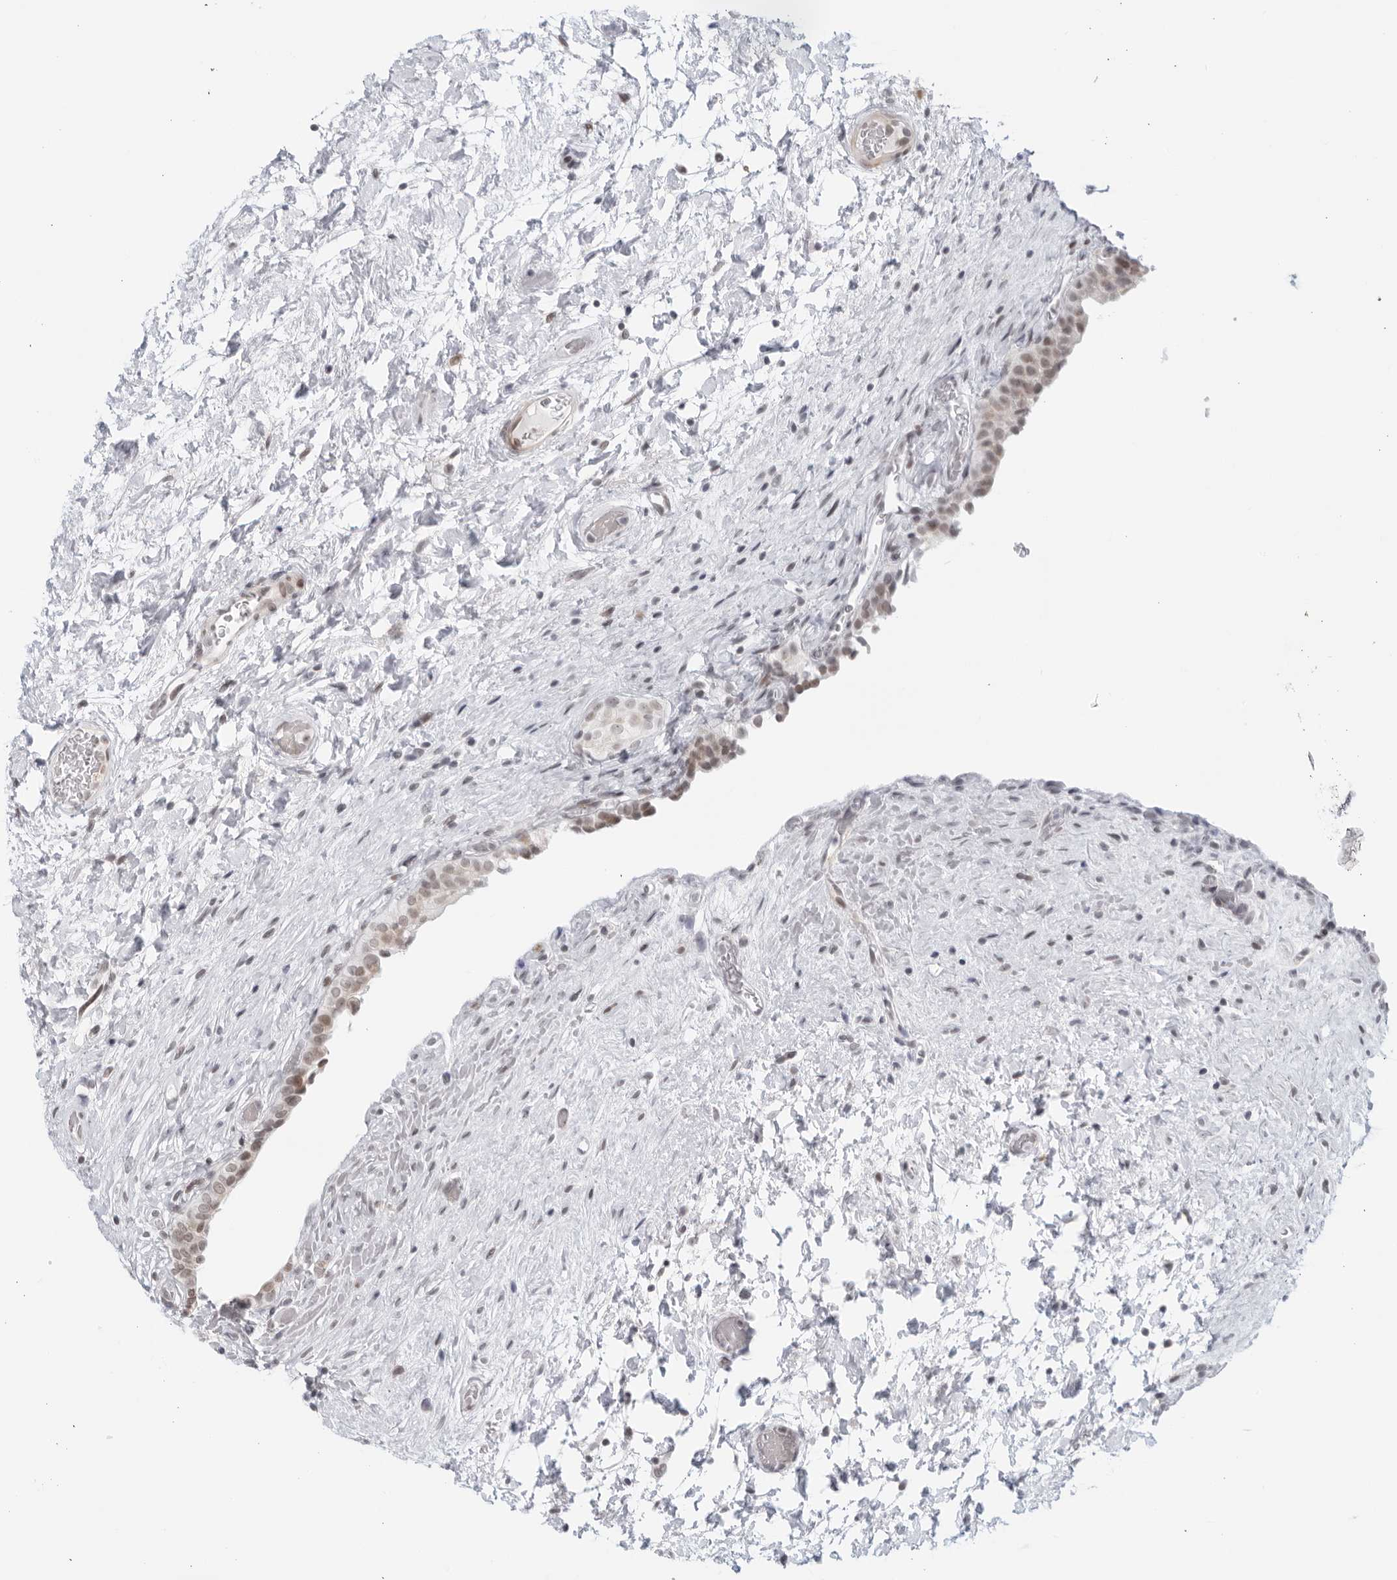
{"staining": {"intensity": "weak", "quantity": "25%-75%", "location": "cytoplasmic/membranous,nuclear"}, "tissue": "urinary bladder", "cell_type": "Urothelial cells", "image_type": "normal", "snomed": [{"axis": "morphology", "description": "Normal tissue, NOS"}, {"axis": "topography", "description": "Urinary bladder"}], "caption": "Immunohistochemical staining of unremarkable human urinary bladder displays low levels of weak cytoplasmic/membranous,nuclear staining in about 25%-75% of urothelial cells. The protein is stained brown, and the nuclei are stained in blue (DAB IHC with brightfield microscopy, high magnification).", "gene": "RAB11FIP3", "patient": {"sex": "male", "age": 74}}